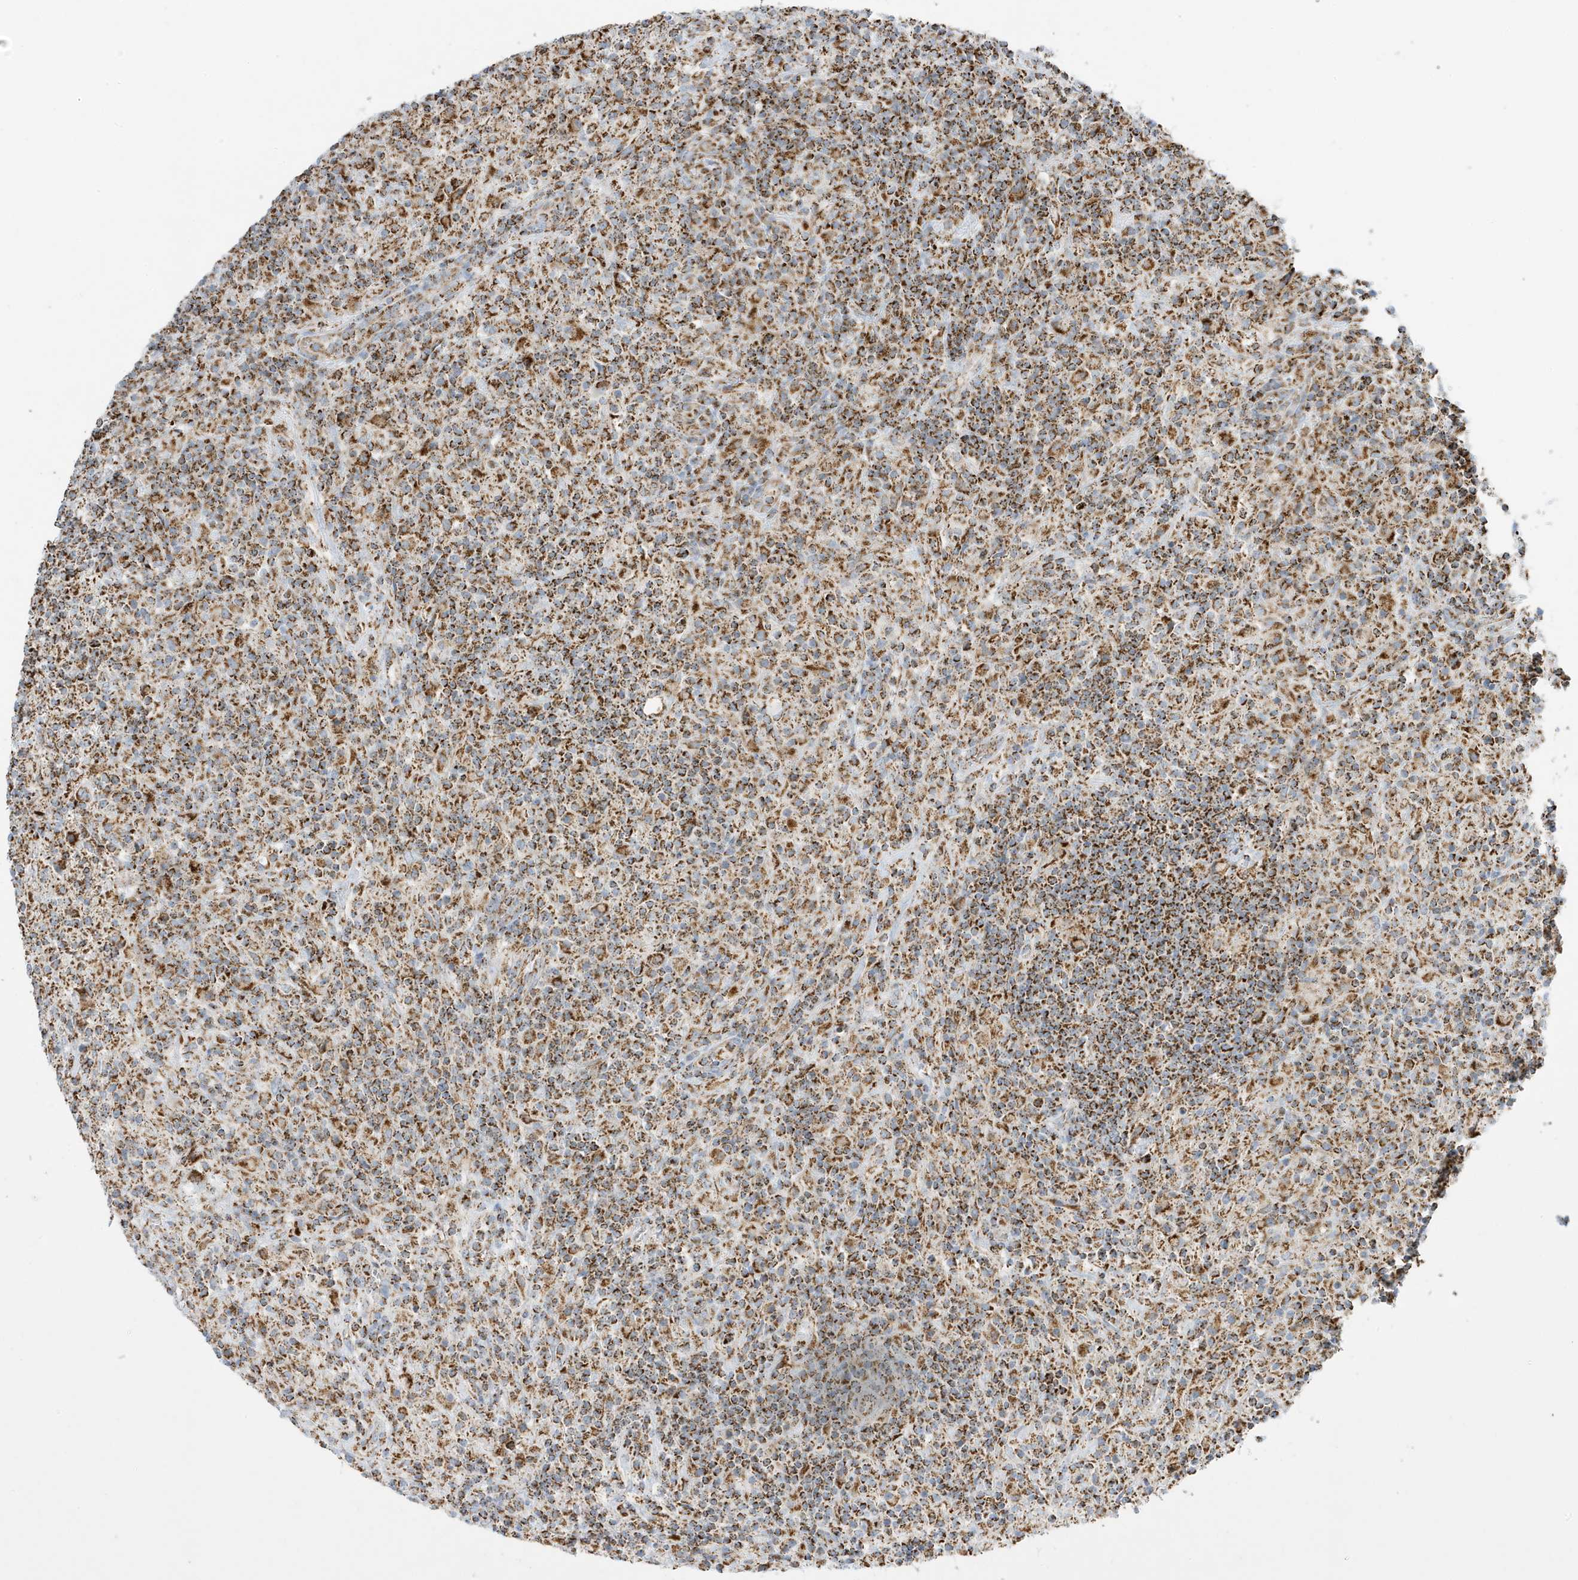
{"staining": {"intensity": "moderate", "quantity": ">75%", "location": "cytoplasmic/membranous"}, "tissue": "lymphoma", "cell_type": "Tumor cells", "image_type": "cancer", "snomed": [{"axis": "morphology", "description": "Hodgkin's disease, NOS"}, {"axis": "topography", "description": "Lymph node"}], "caption": "Approximately >75% of tumor cells in lymphoma display moderate cytoplasmic/membranous protein positivity as visualized by brown immunohistochemical staining.", "gene": "ATP5ME", "patient": {"sex": "male", "age": 70}}